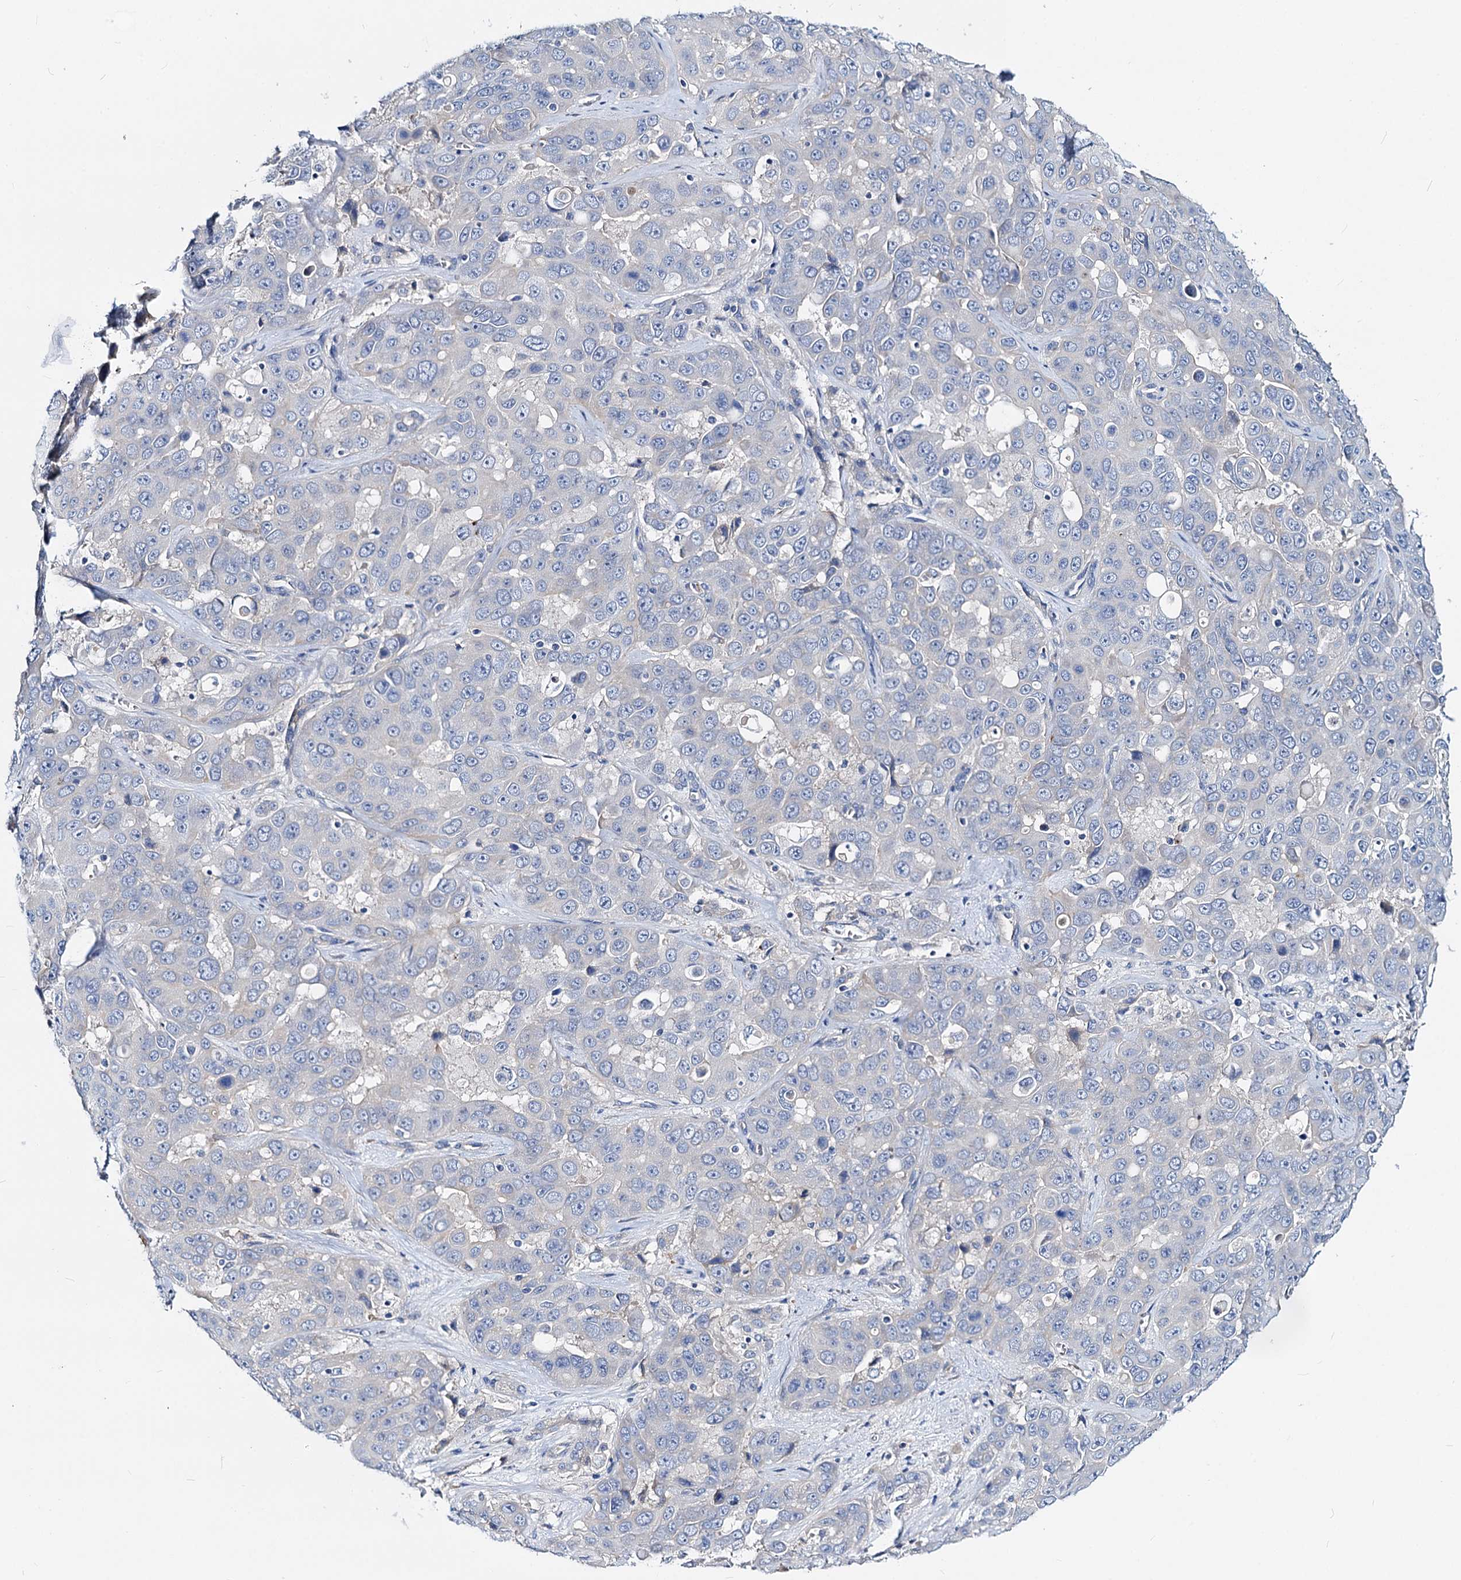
{"staining": {"intensity": "negative", "quantity": "none", "location": "none"}, "tissue": "liver cancer", "cell_type": "Tumor cells", "image_type": "cancer", "snomed": [{"axis": "morphology", "description": "Cholangiocarcinoma"}, {"axis": "topography", "description": "Liver"}], "caption": "Tumor cells show no significant staining in liver cancer. The staining was performed using DAB (3,3'-diaminobenzidine) to visualize the protein expression in brown, while the nuclei were stained in blue with hematoxylin (Magnification: 20x).", "gene": "DYDC2", "patient": {"sex": "female", "age": 52}}